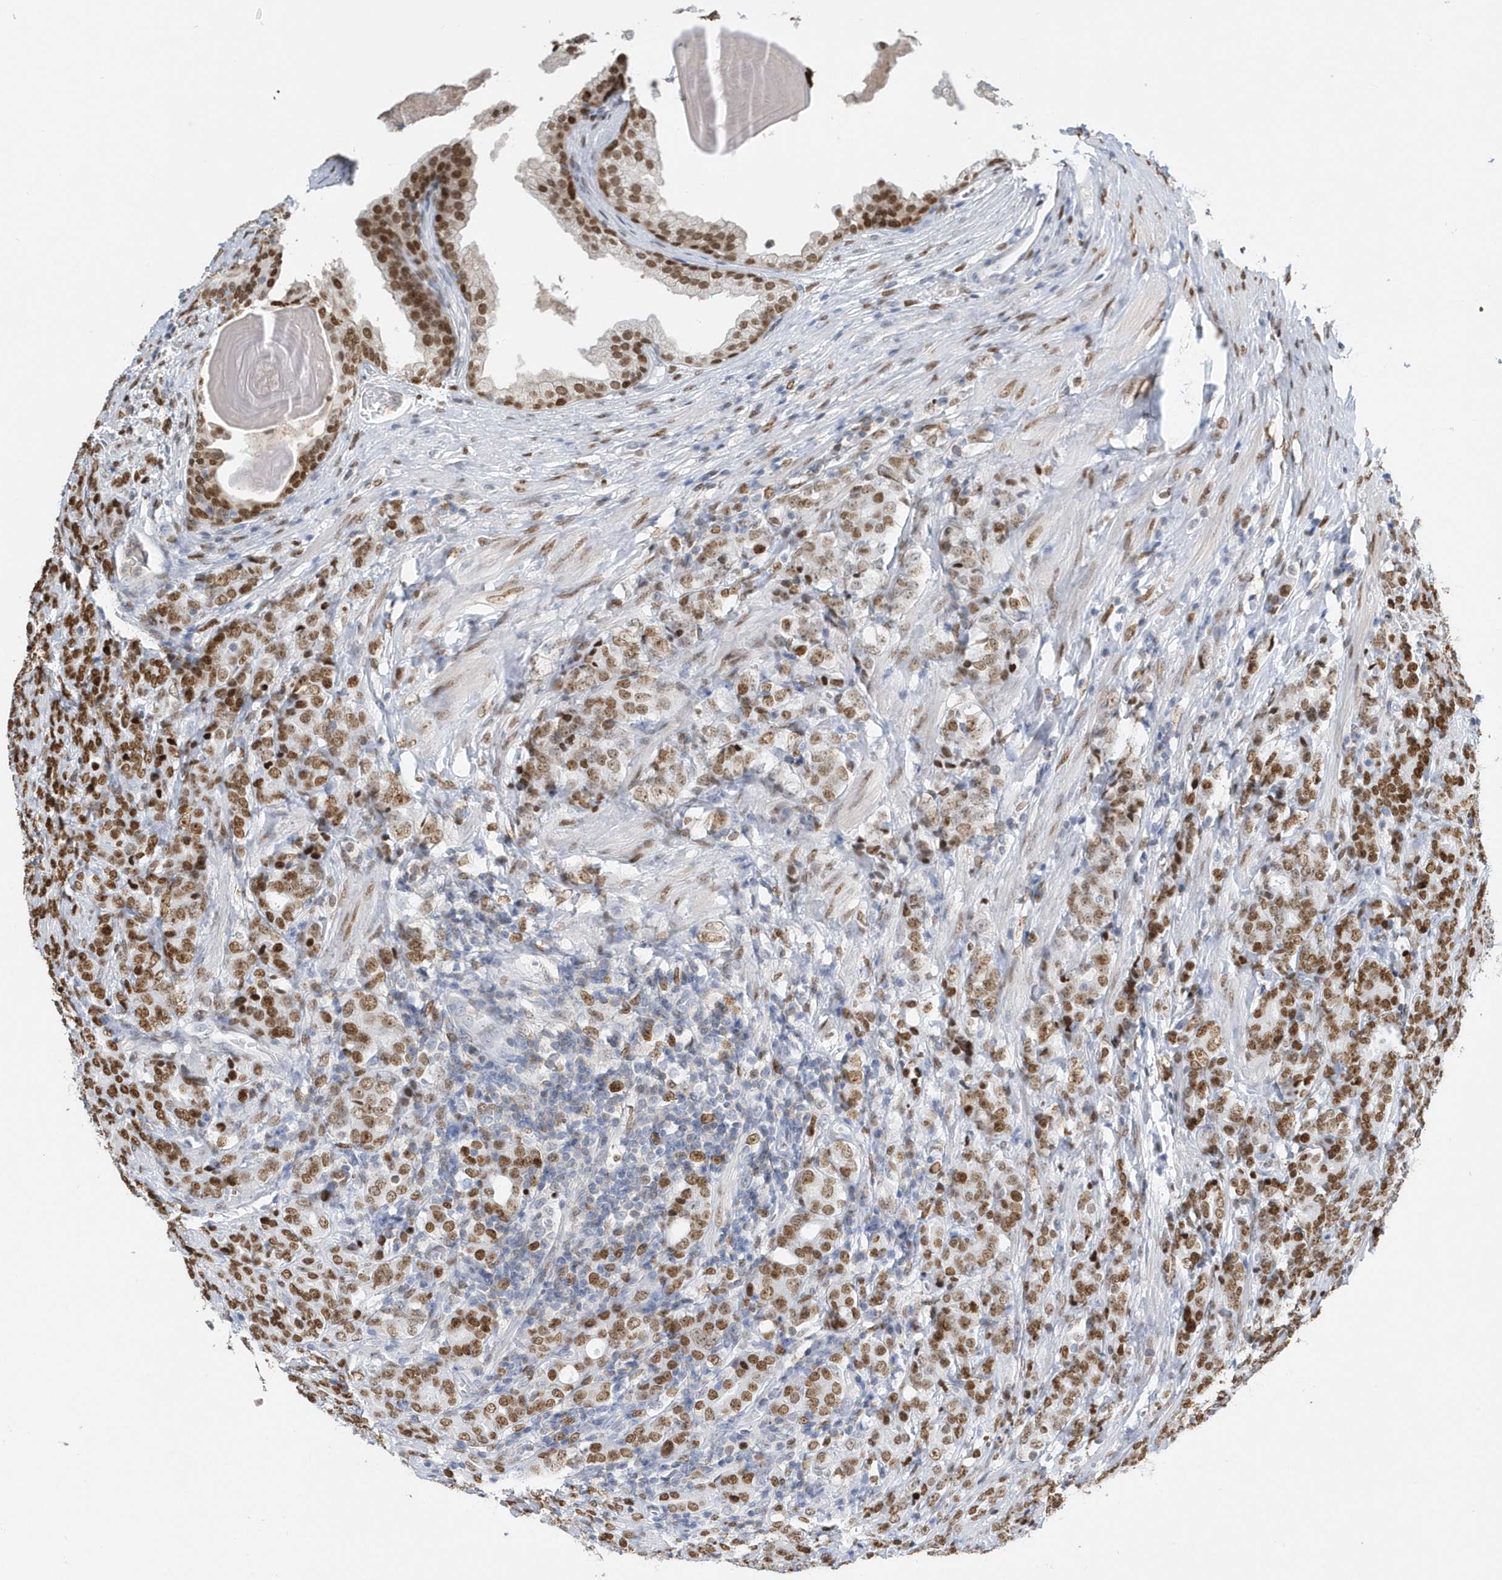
{"staining": {"intensity": "moderate", "quantity": ">75%", "location": "nuclear"}, "tissue": "prostate cancer", "cell_type": "Tumor cells", "image_type": "cancer", "snomed": [{"axis": "morphology", "description": "Adenocarcinoma, High grade"}, {"axis": "topography", "description": "Prostate"}], "caption": "Immunohistochemistry (DAB) staining of human high-grade adenocarcinoma (prostate) displays moderate nuclear protein expression in approximately >75% of tumor cells. (brown staining indicates protein expression, while blue staining denotes nuclei).", "gene": "MACROH2A2", "patient": {"sex": "male", "age": 62}}